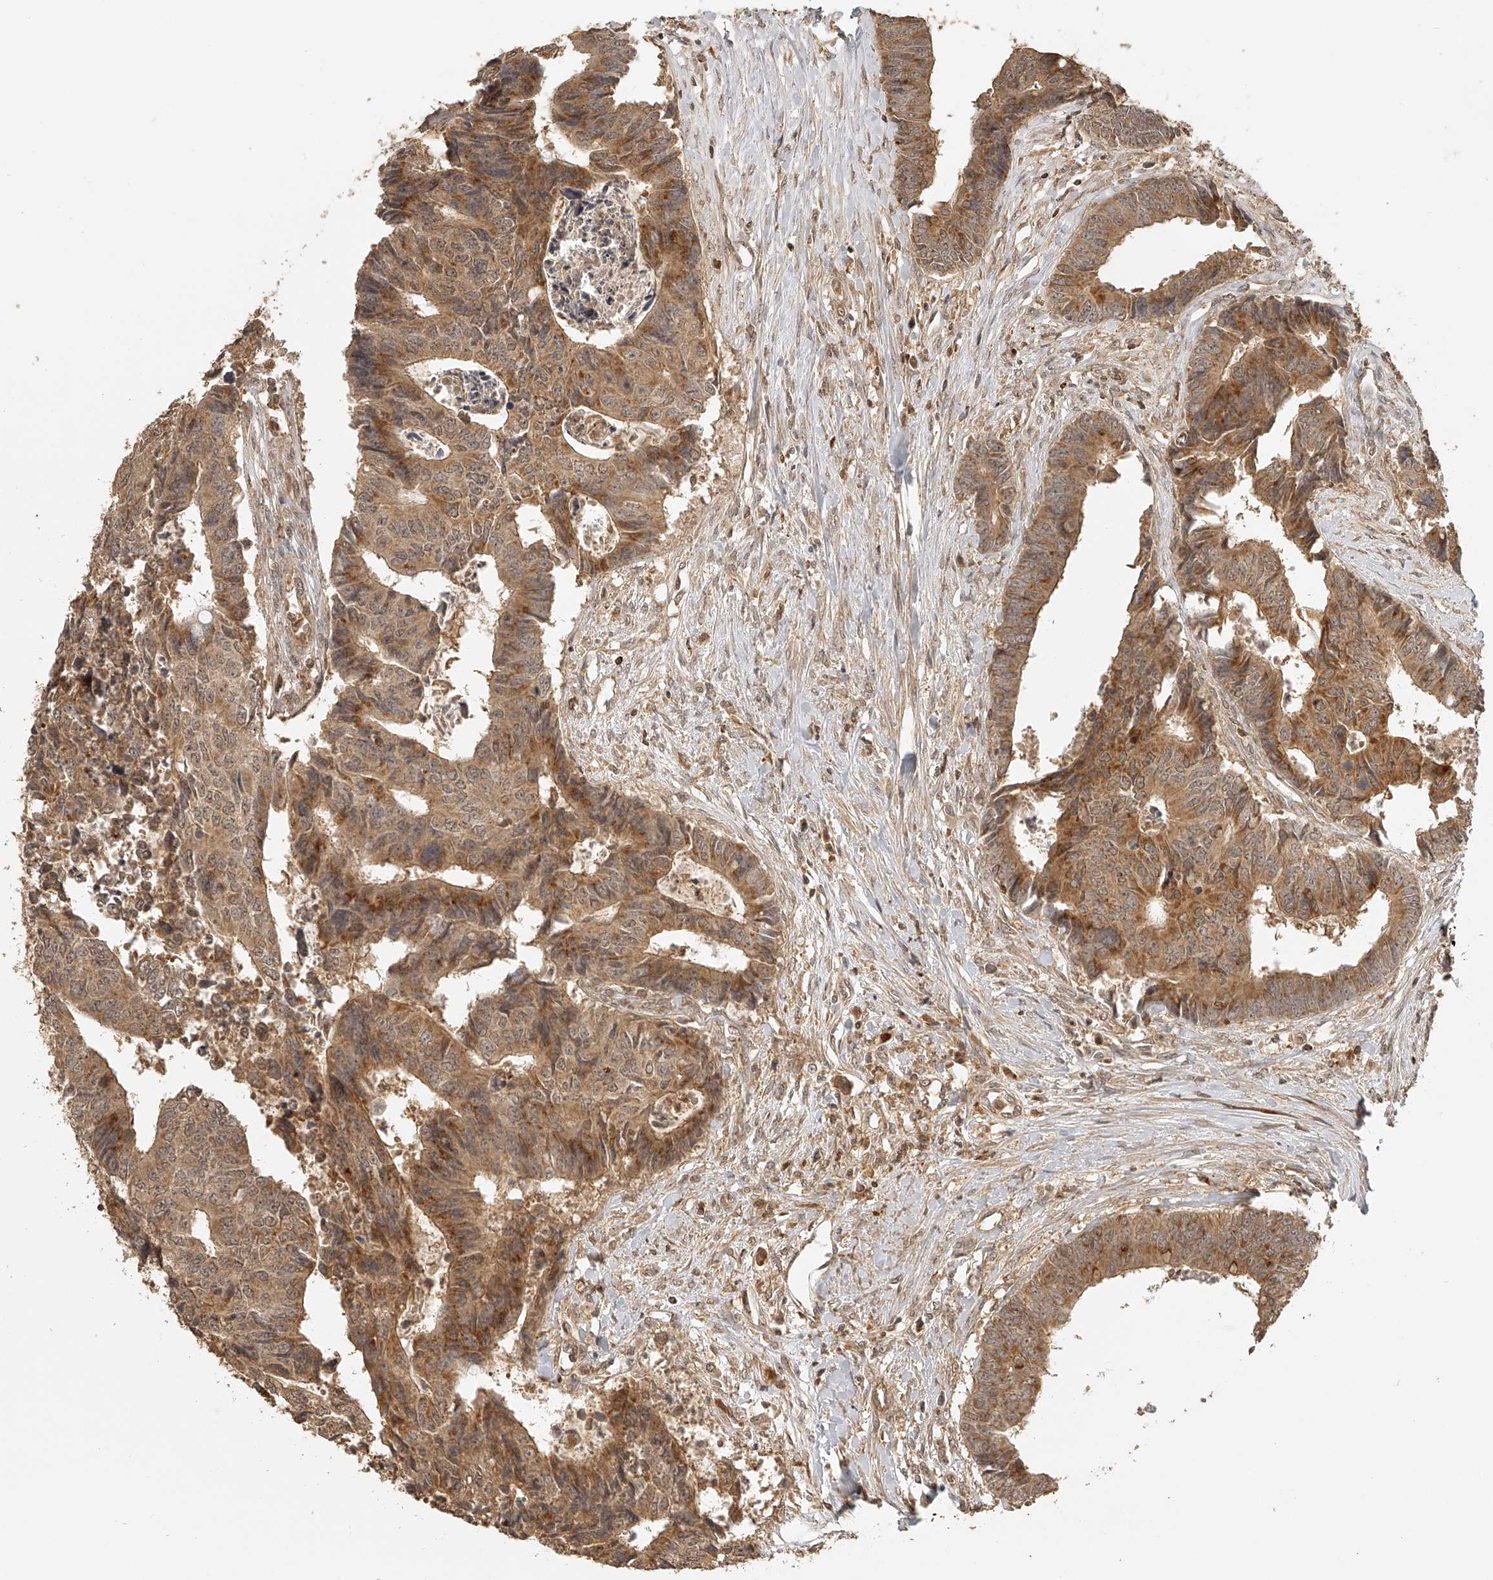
{"staining": {"intensity": "moderate", "quantity": ">75%", "location": "cytoplasmic/membranous"}, "tissue": "colorectal cancer", "cell_type": "Tumor cells", "image_type": "cancer", "snomed": [{"axis": "morphology", "description": "Adenocarcinoma, NOS"}, {"axis": "topography", "description": "Rectum"}], "caption": "Protein staining of colorectal cancer tissue shows moderate cytoplasmic/membranous expression in about >75% of tumor cells. (DAB IHC with brightfield microscopy, high magnification).", "gene": "BCL2L11", "patient": {"sex": "male", "age": 84}}